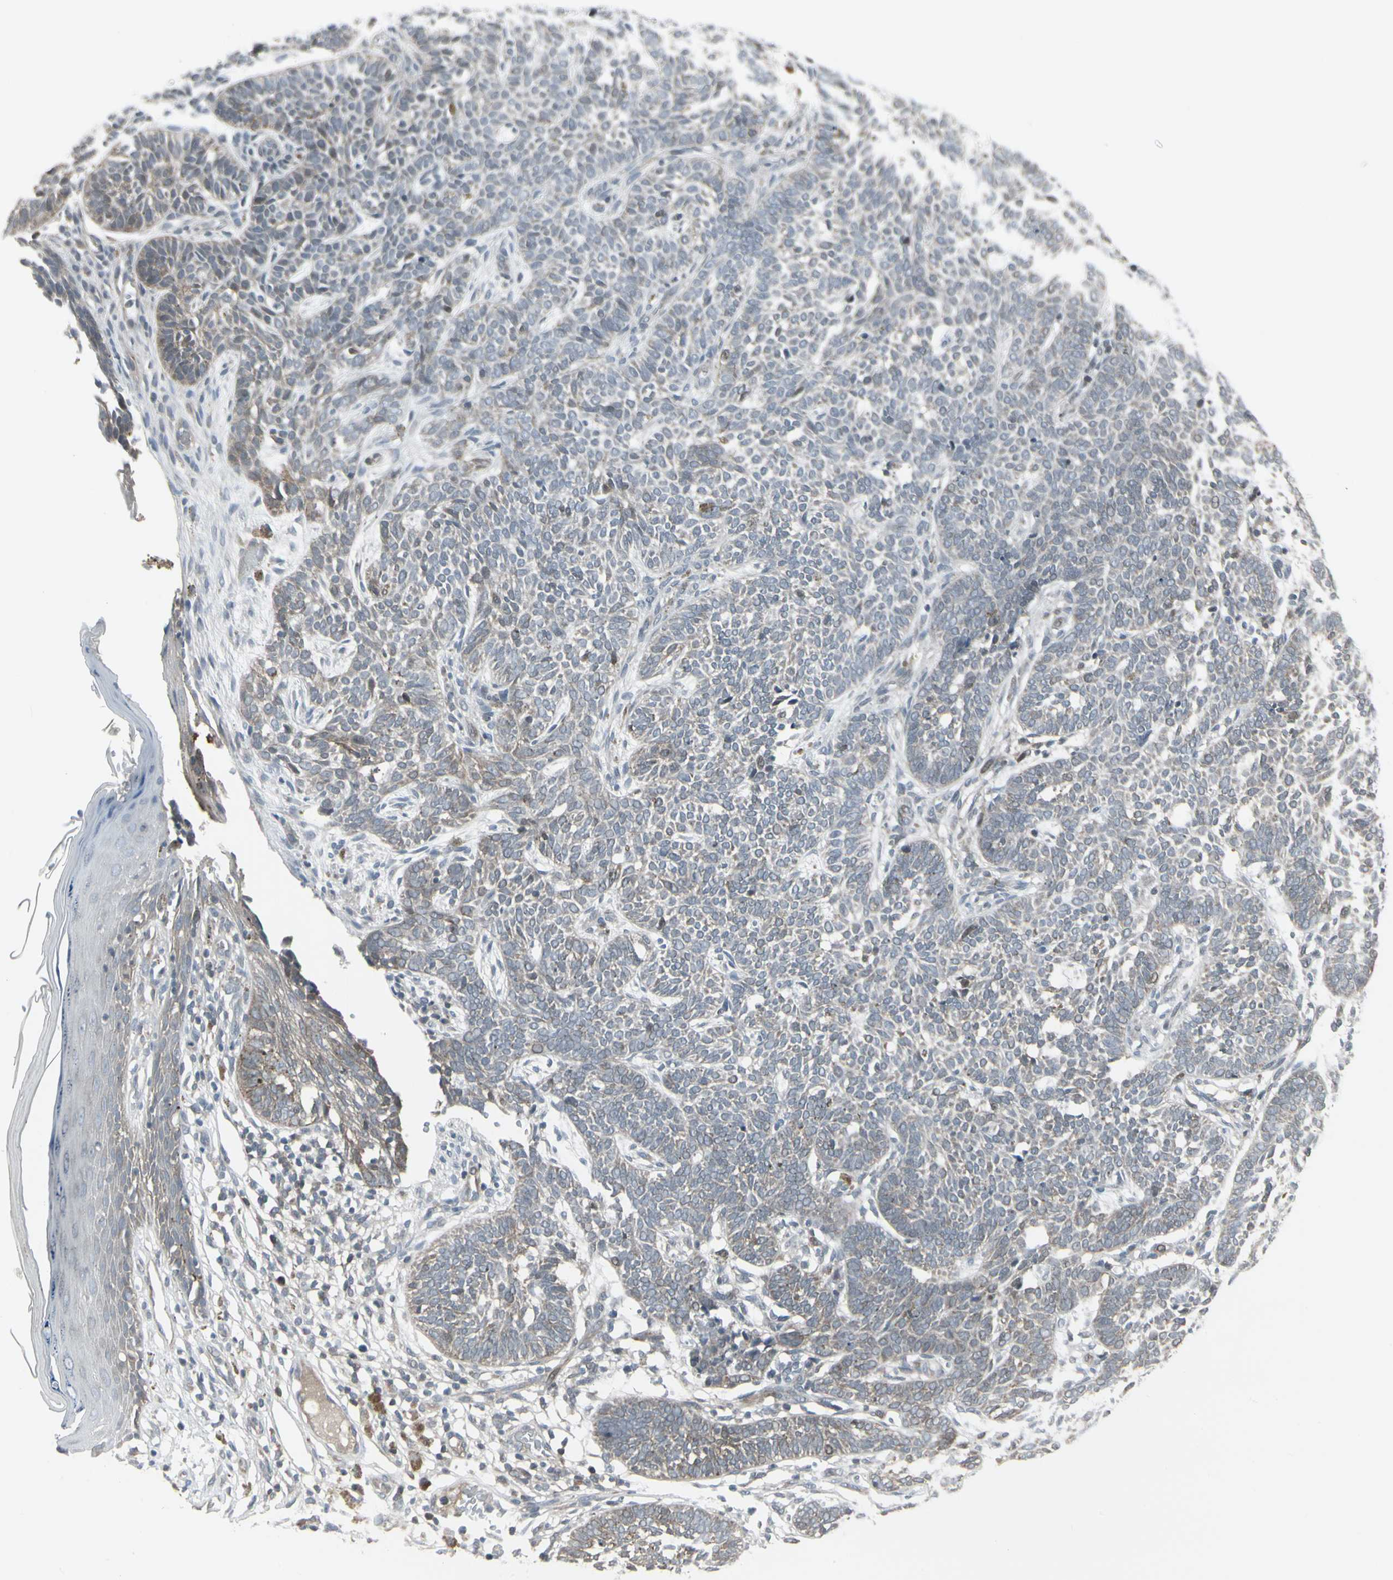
{"staining": {"intensity": "weak", "quantity": "25%-75%", "location": "cytoplasmic/membranous"}, "tissue": "skin cancer", "cell_type": "Tumor cells", "image_type": "cancer", "snomed": [{"axis": "morphology", "description": "Normal tissue, NOS"}, {"axis": "morphology", "description": "Basal cell carcinoma"}, {"axis": "topography", "description": "Skin"}], "caption": "There is low levels of weak cytoplasmic/membranous expression in tumor cells of skin cancer (basal cell carcinoma), as demonstrated by immunohistochemical staining (brown color).", "gene": "IGFBP6", "patient": {"sex": "male", "age": 87}}